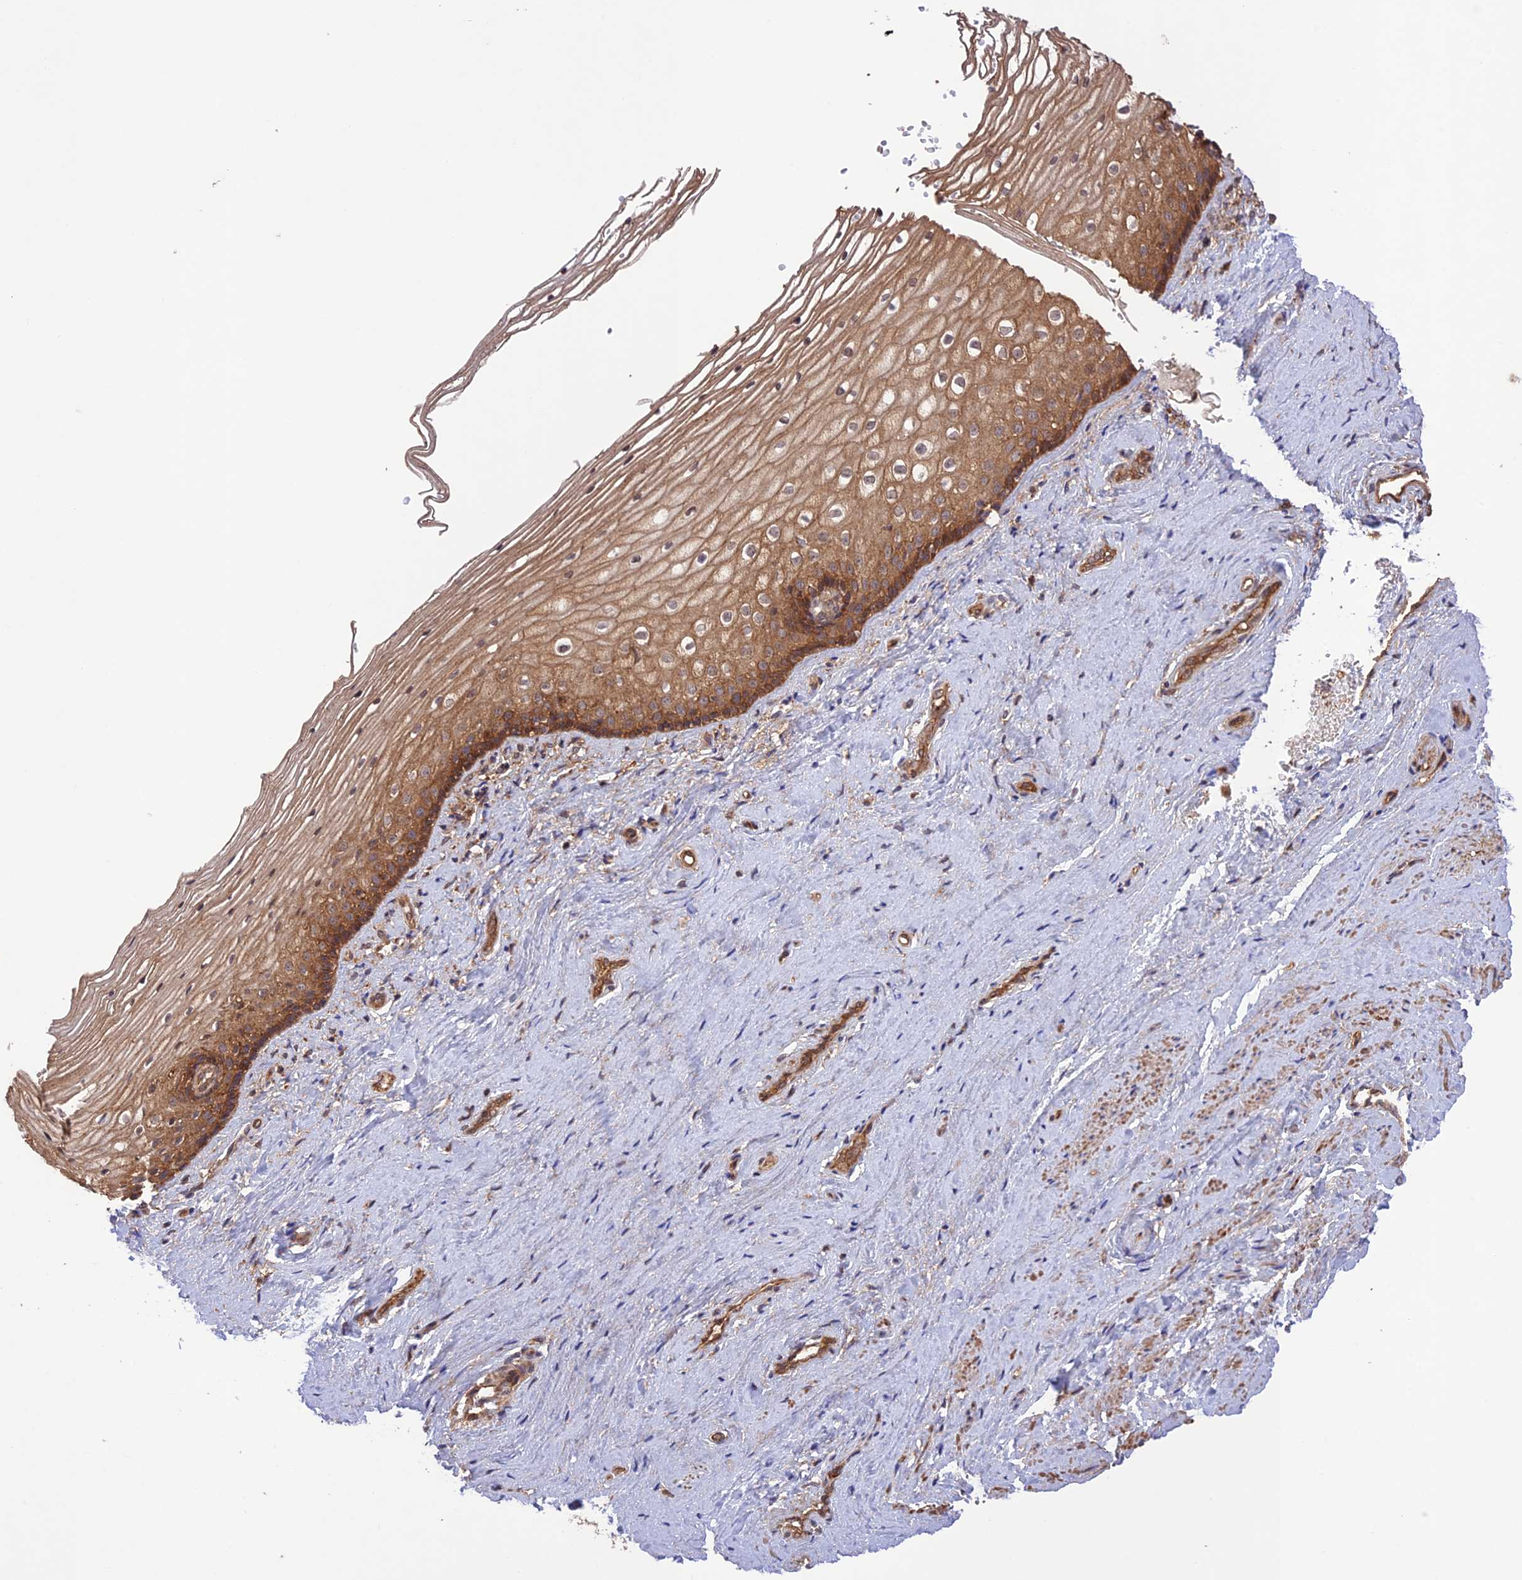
{"staining": {"intensity": "moderate", "quantity": ">75%", "location": "cytoplasmic/membranous"}, "tissue": "vagina", "cell_type": "Squamous epithelial cells", "image_type": "normal", "snomed": [{"axis": "morphology", "description": "Normal tissue, NOS"}, {"axis": "topography", "description": "Vagina"}], "caption": "An IHC image of benign tissue is shown. Protein staining in brown shows moderate cytoplasmic/membranous positivity in vagina within squamous epithelial cells.", "gene": "FCHSD1", "patient": {"sex": "female", "age": 46}}